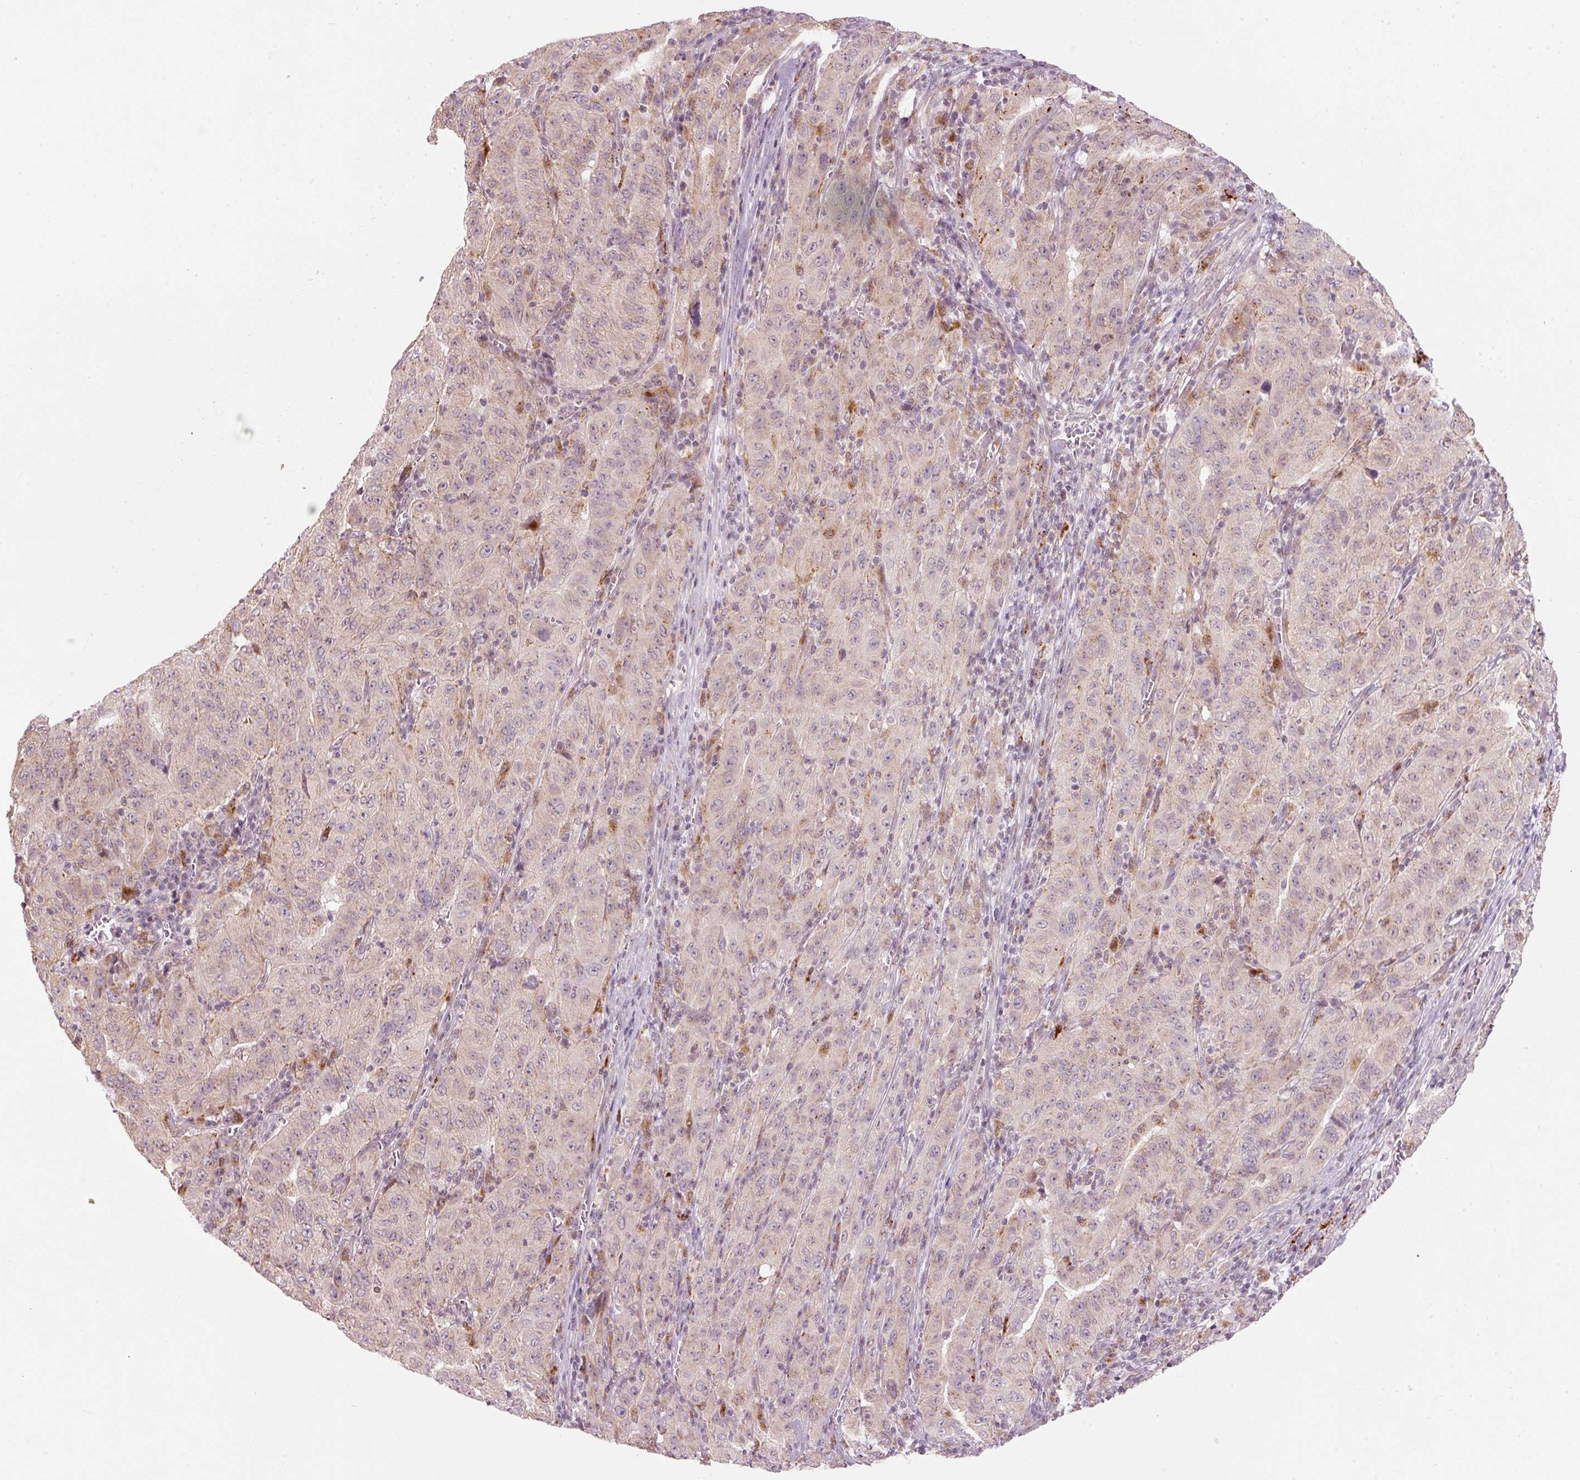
{"staining": {"intensity": "negative", "quantity": "none", "location": "none"}, "tissue": "pancreatic cancer", "cell_type": "Tumor cells", "image_type": "cancer", "snomed": [{"axis": "morphology", "description": "Adenocarcinoma, NOS"}, {"axis": "topography", "description": "Pancreas"}], "caption": "Immunohistochemical staining of human pancreatic cancer demonstrates no significant expression in tumor cells.", "gene": "ZNF639", "patient": {"sex": "male", "age": 63}}